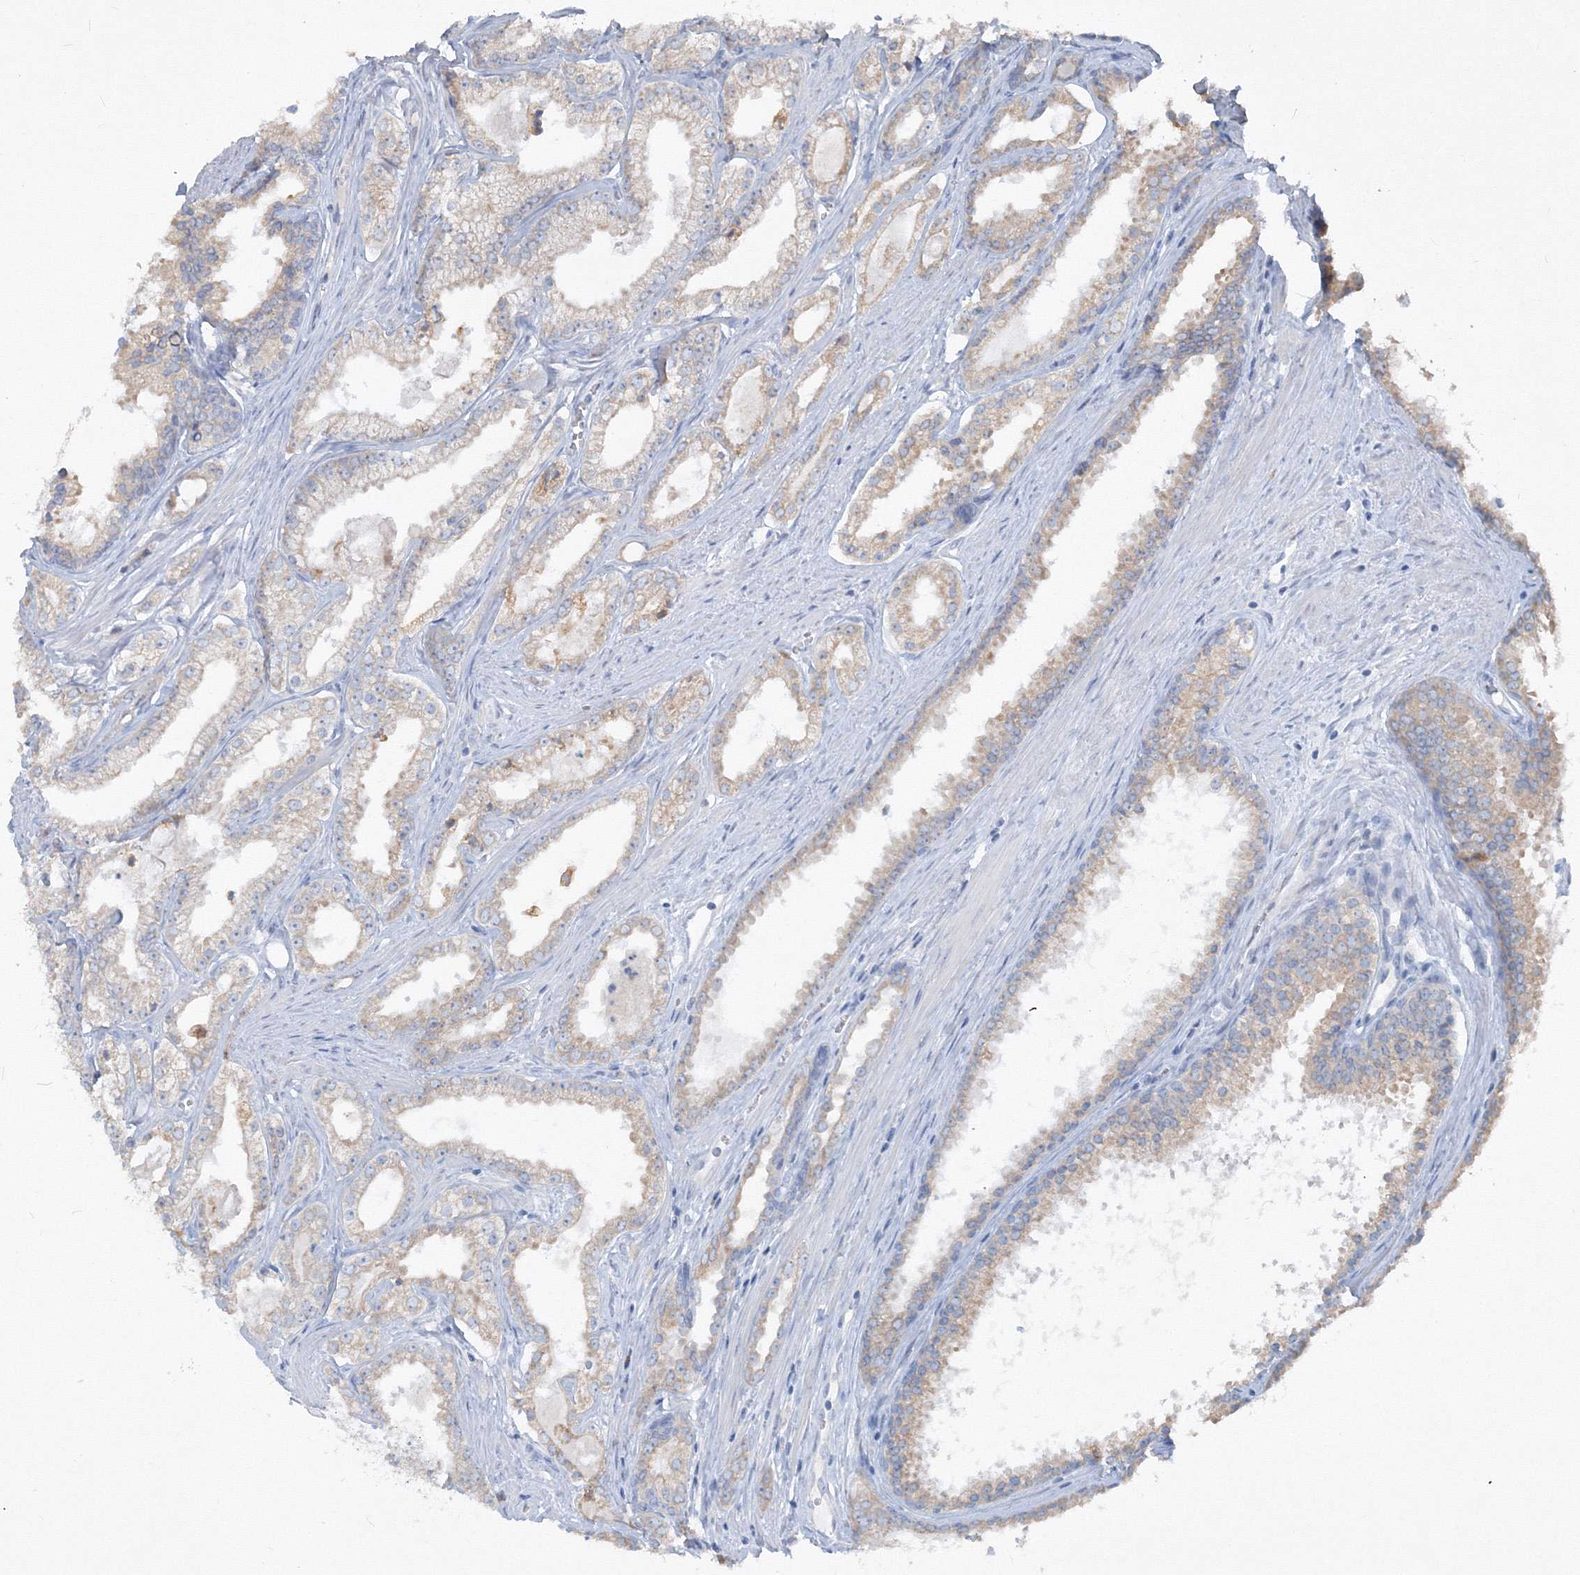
{"staining": {"intensity": "weak", "quantity": "25%-75%", "location": "cytoplasmic/membranous"}, "tissue": "prostate cancer", "cell_type": "Tumor cells", "image_type": "cancer", "snomed": [{"axis": "morphology", "description": "Adenocarcinoma, High grade"}, {"axis": "topography", "description": "Prostate"}], "caption": "Immunohistochemical staining of human prostate cancer (high-grade adenocarcinoma) demonstrates weak cytoplasmic/membranous protein positivity in approximately 25%-75% of tumor cells. (DAB = brown stain, brightfield microscopy at high magnification).", "gene": "IFNAR1", "patient": {"sex": "male", "age": 68}}